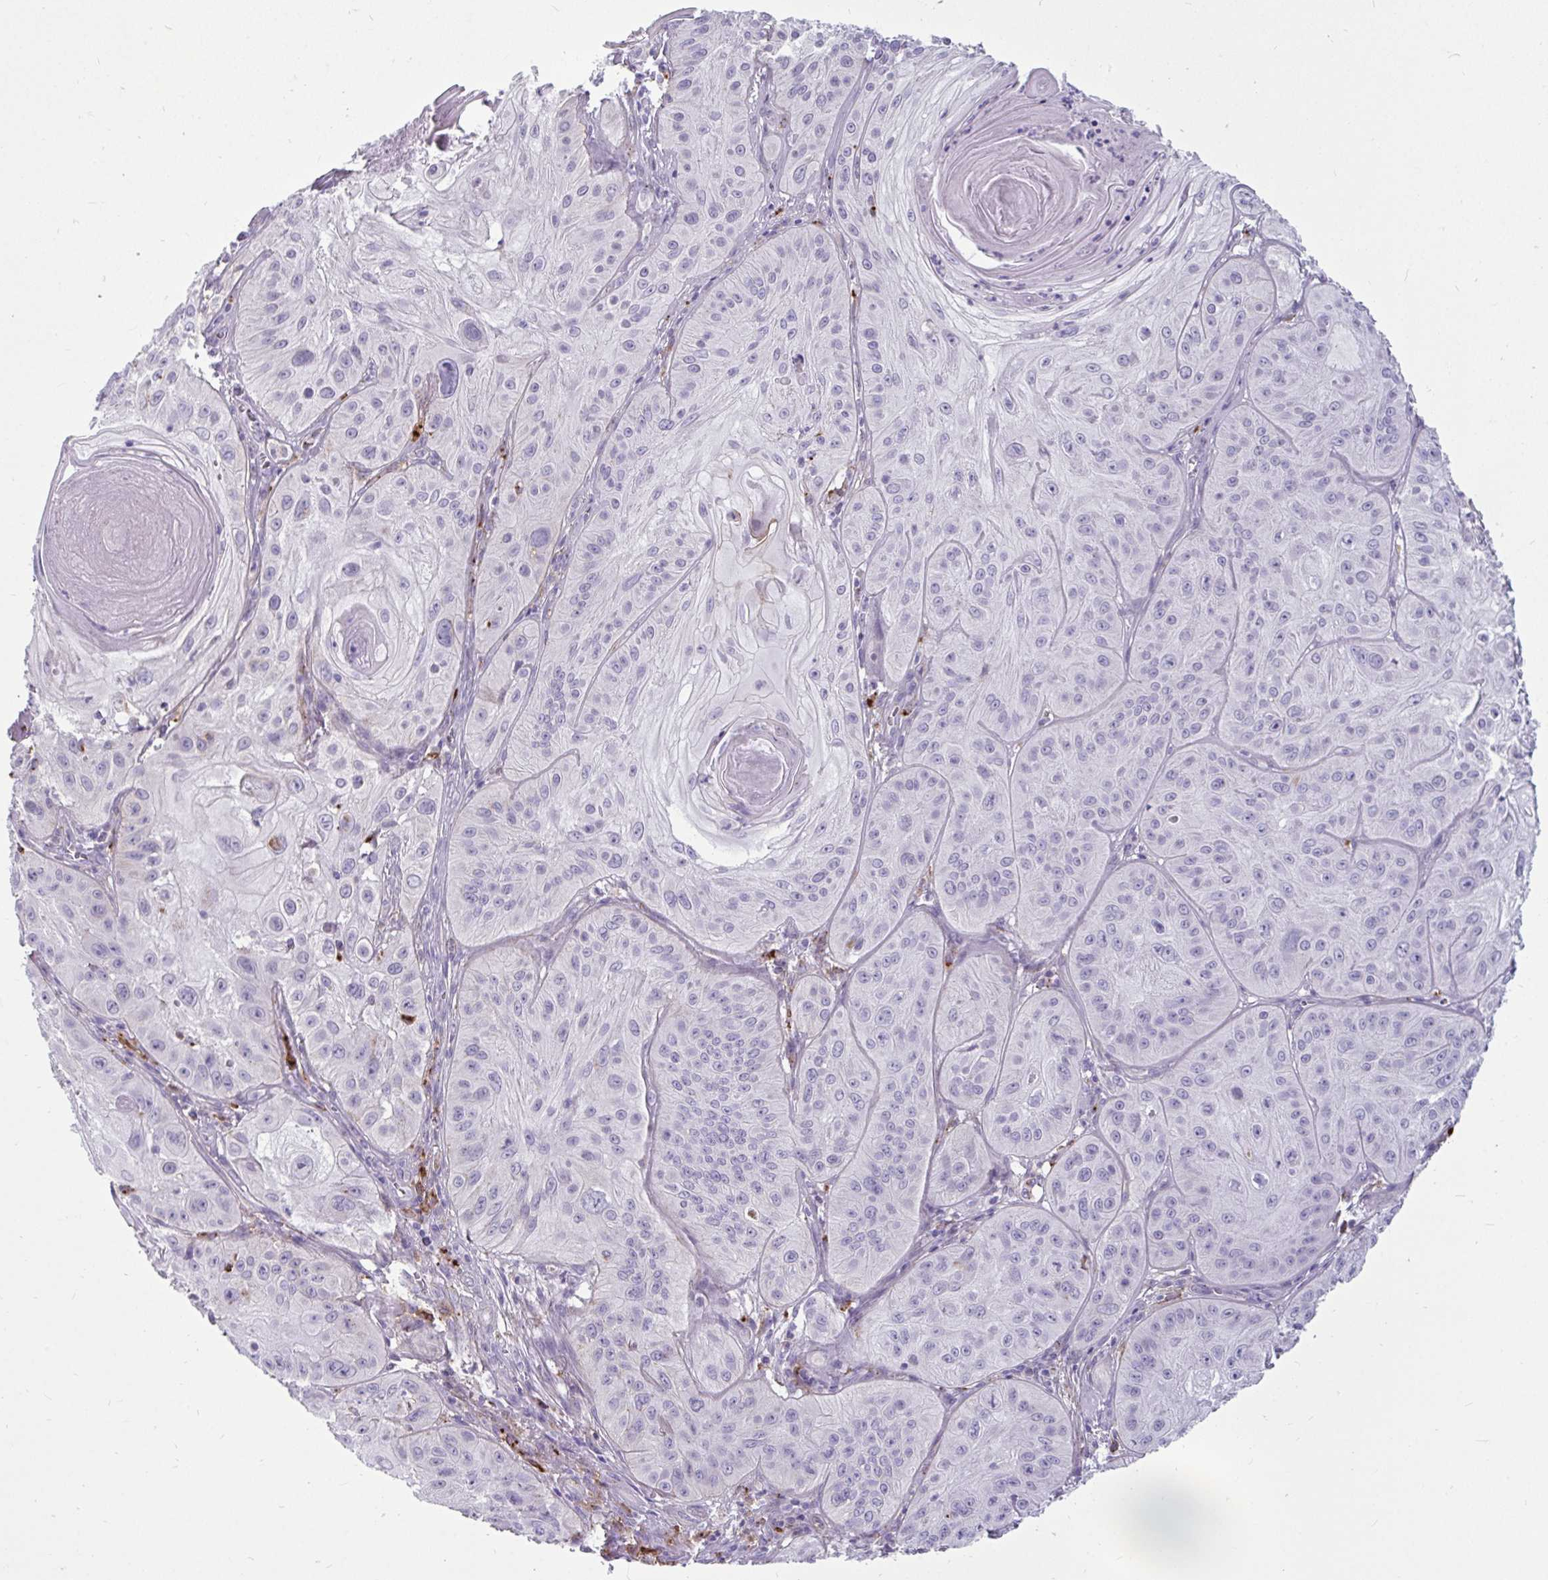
{"staining": {"intensity": "negative", "quantity": "none", "location": "none"}, "tissue": "skin cancer", "cell_type": "Tumor cells", "image_type": "cancer", "snomed": [{"axis": "morphology", "description": "Squamous cell carcinoma, NOS"}, {"axis": "topography", "description": "Skin"}], "caption": "The immunohistochemistry micrograph has no significant staining in tumor cells of squamous cell carcinoma (skin) tissue. The staining was performed using DAB to visualize the protein expression in brown, while the nuclei were stained in blue with hematoxylin (Magnification: 20x).", "gene": "CTSZ", "patient": {"sex": "male", "age": 85}}